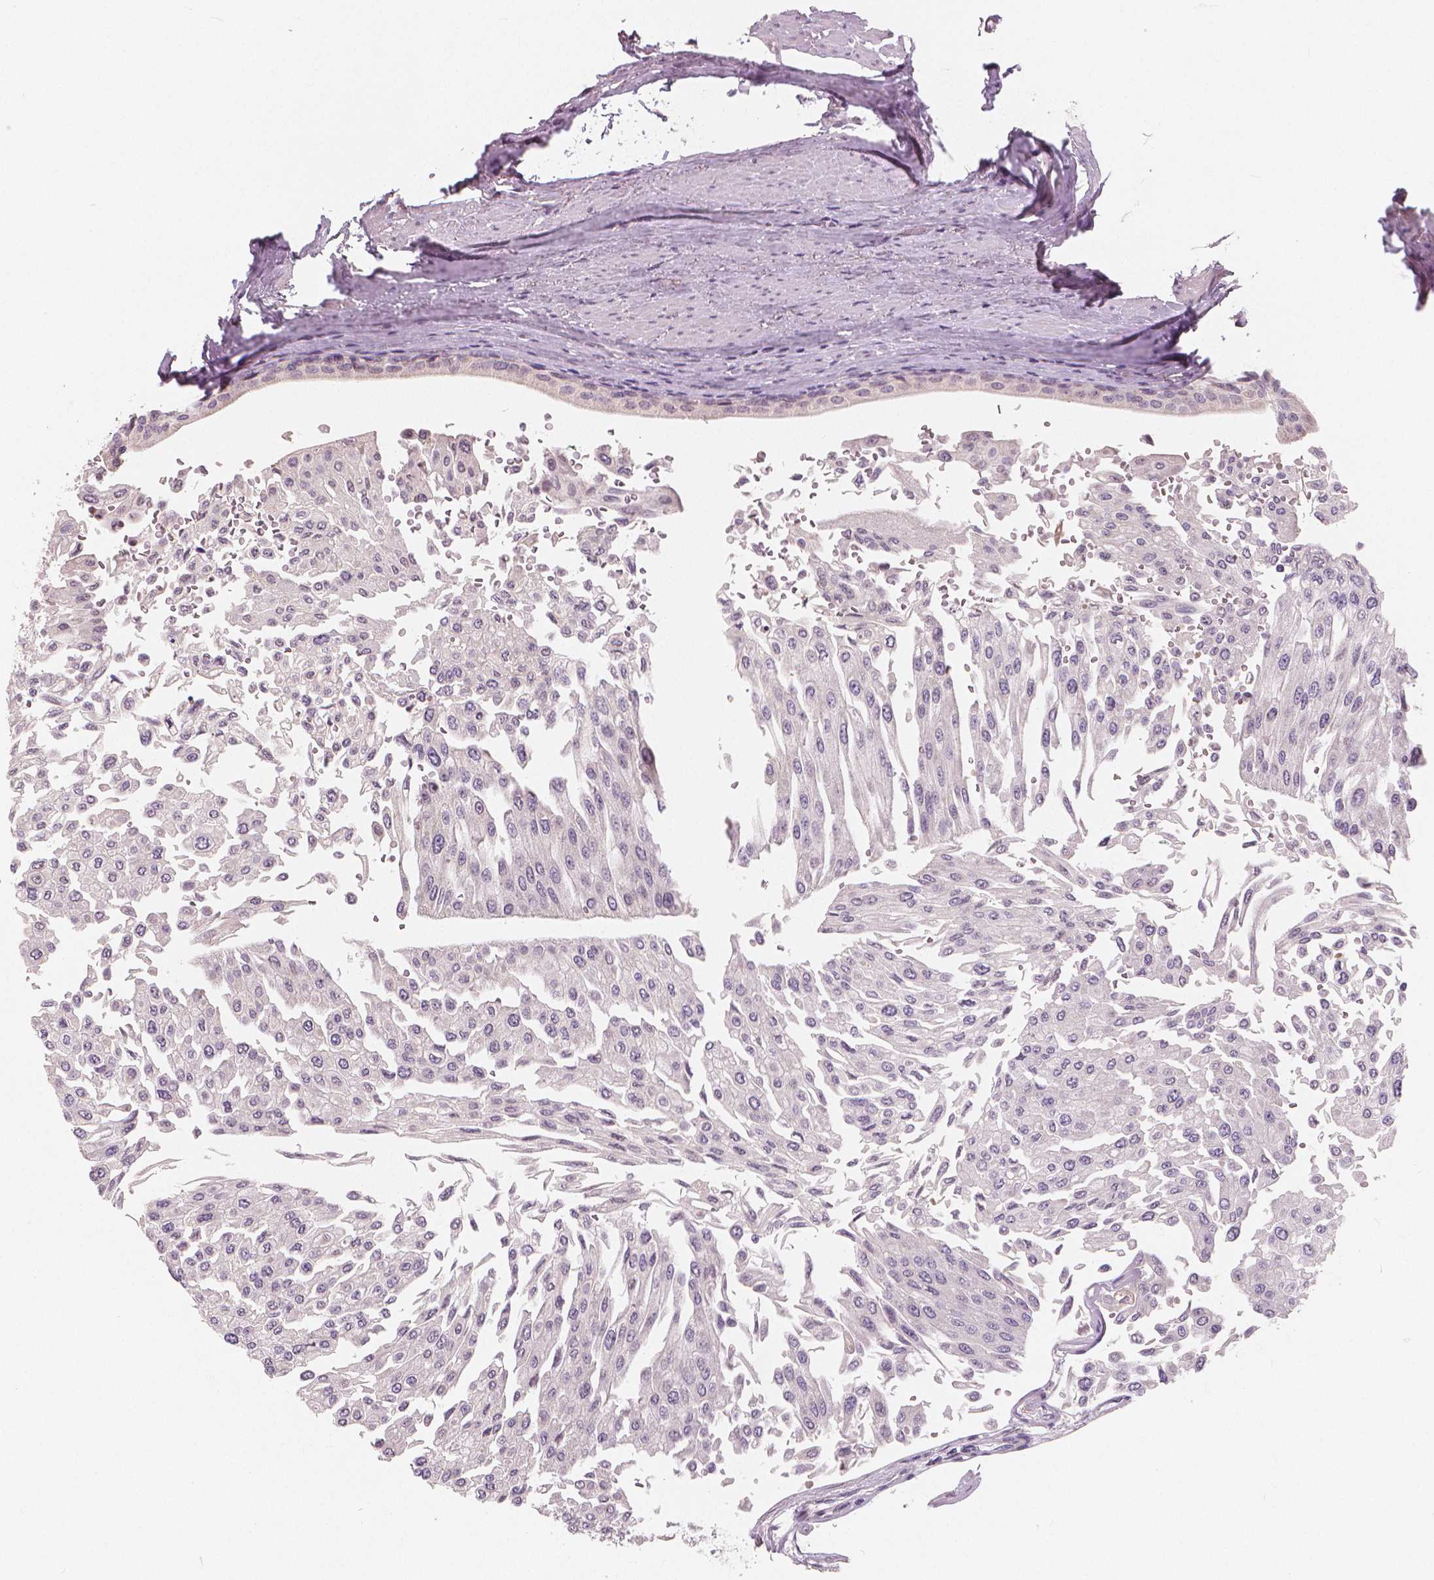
{"staining": {"intensity": "negative", "quantity": "none", "location": "none"}, "tissue": "urothelial cancer", "cell_type": "Tumor cells", "image_type": "cancer", "snomed": [{"axis": "morphology", "description": "Urothelial carcinoma, NOS"}, {"axis": "topography", "description": "Urinary bladder"}], "caption": "Photomicrograph shows no protein staining in tumor cells of urothelial cancer tissue.", "gene": "RNASE7", "patient": {"sex": "male", "age": 67}}